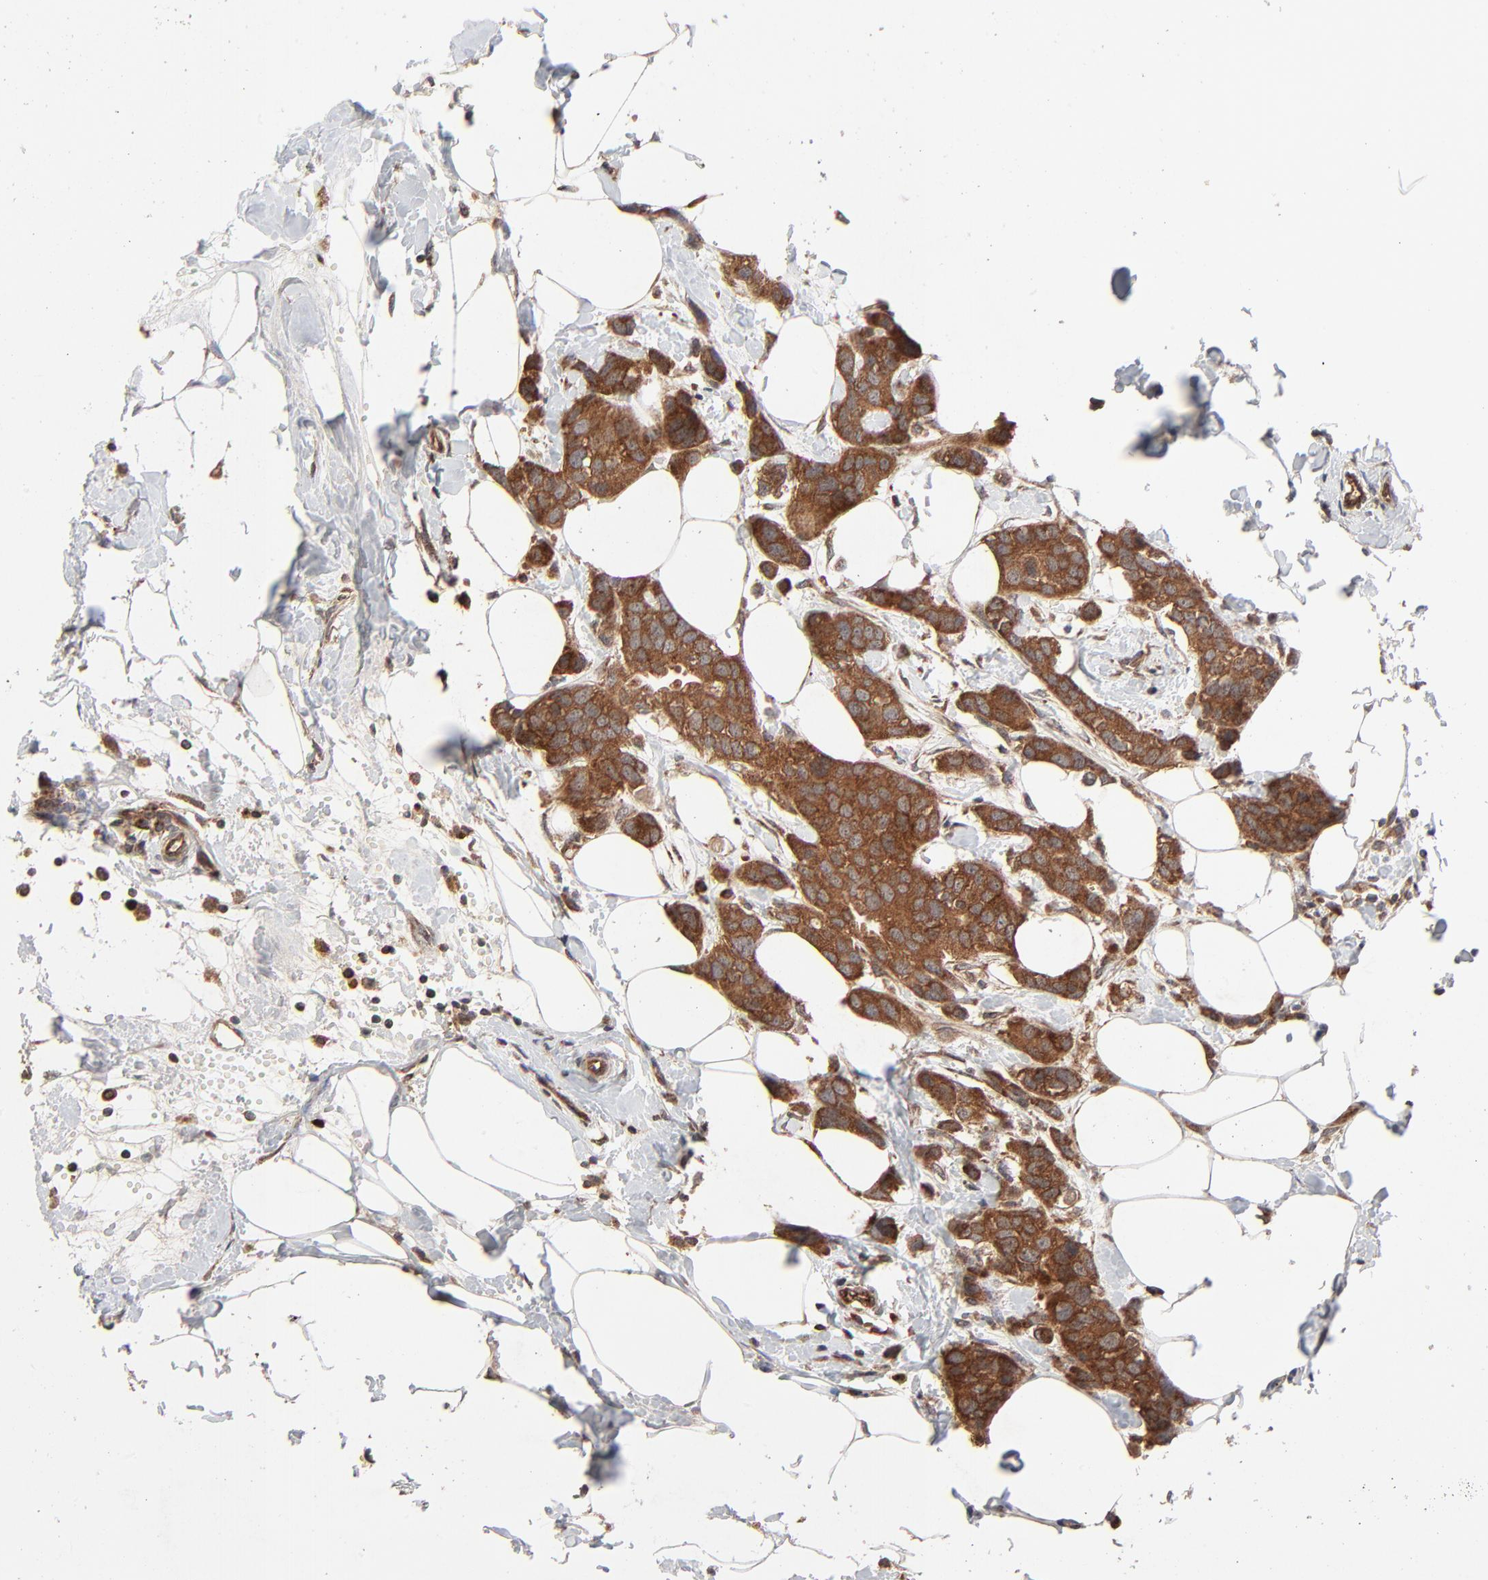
{"staining": {"intensity": "strong", "quantity": ">75%", "location": "cytoplasmic/membranous"}, "tissue": "breast cancer", "cell_type": "Tumor cells", "image_type": "cancer", "snomed": [{"axis": "morphology", "description": "Normal tissue, NOS"}, {"axis": "morphology", "description": "Duct carcinoma"}, {"axis": "topography", "description": "Breast"}], "caption": "Immunohistochemical staining of human breast cancer (intraductal carcinoma) reveals high levels of strong cytoplasmic/membranous staining in about >75% of tumor cells.", "gene": "ABLIM3", "patient": {"sex": "female", "age": 50}}